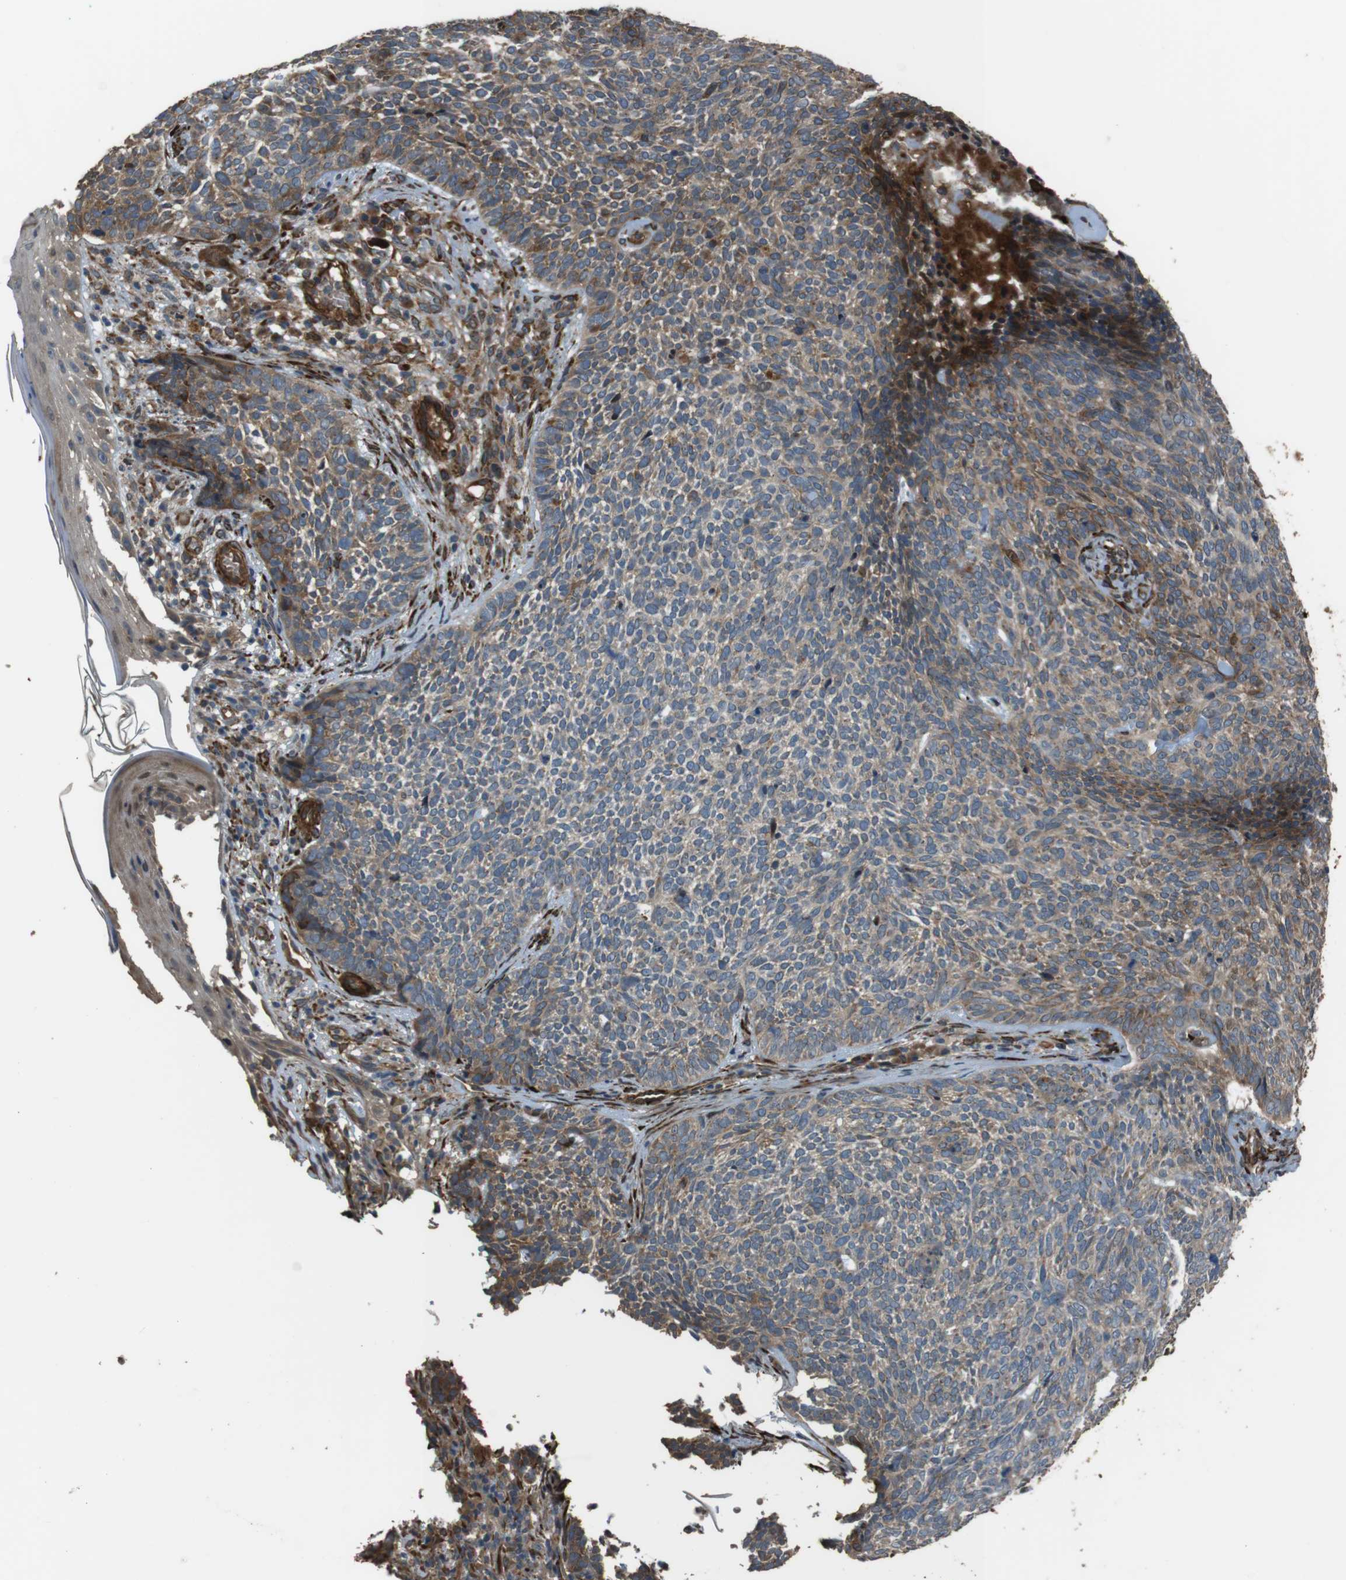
{"staining": {"intensity": "moderate", "quantity": ">75%", "location": "cytoplasmic/membranous"}, "tissue": "skin cancer", "cell_type": "Tumor cells", "image_type": "cancer", "snomed": [{"axis": "morphology", "description": "Basal cell carcinoma"}, {"axis": "topography", "description": "Skin"}], "caption": "High-magnification brightfield microscopy of basal cell carcinoma (skin) stained with DAB (3,3'-diaminobenzidine) (brown) and counterstained with hematoxylin (blue). tumor cells exhibit moderate cytoplasmic/membranous positivity is seen in approximately>75% of cells.", "gene": "MSRB3", "patient": {"sex": "female", "age": 84}}